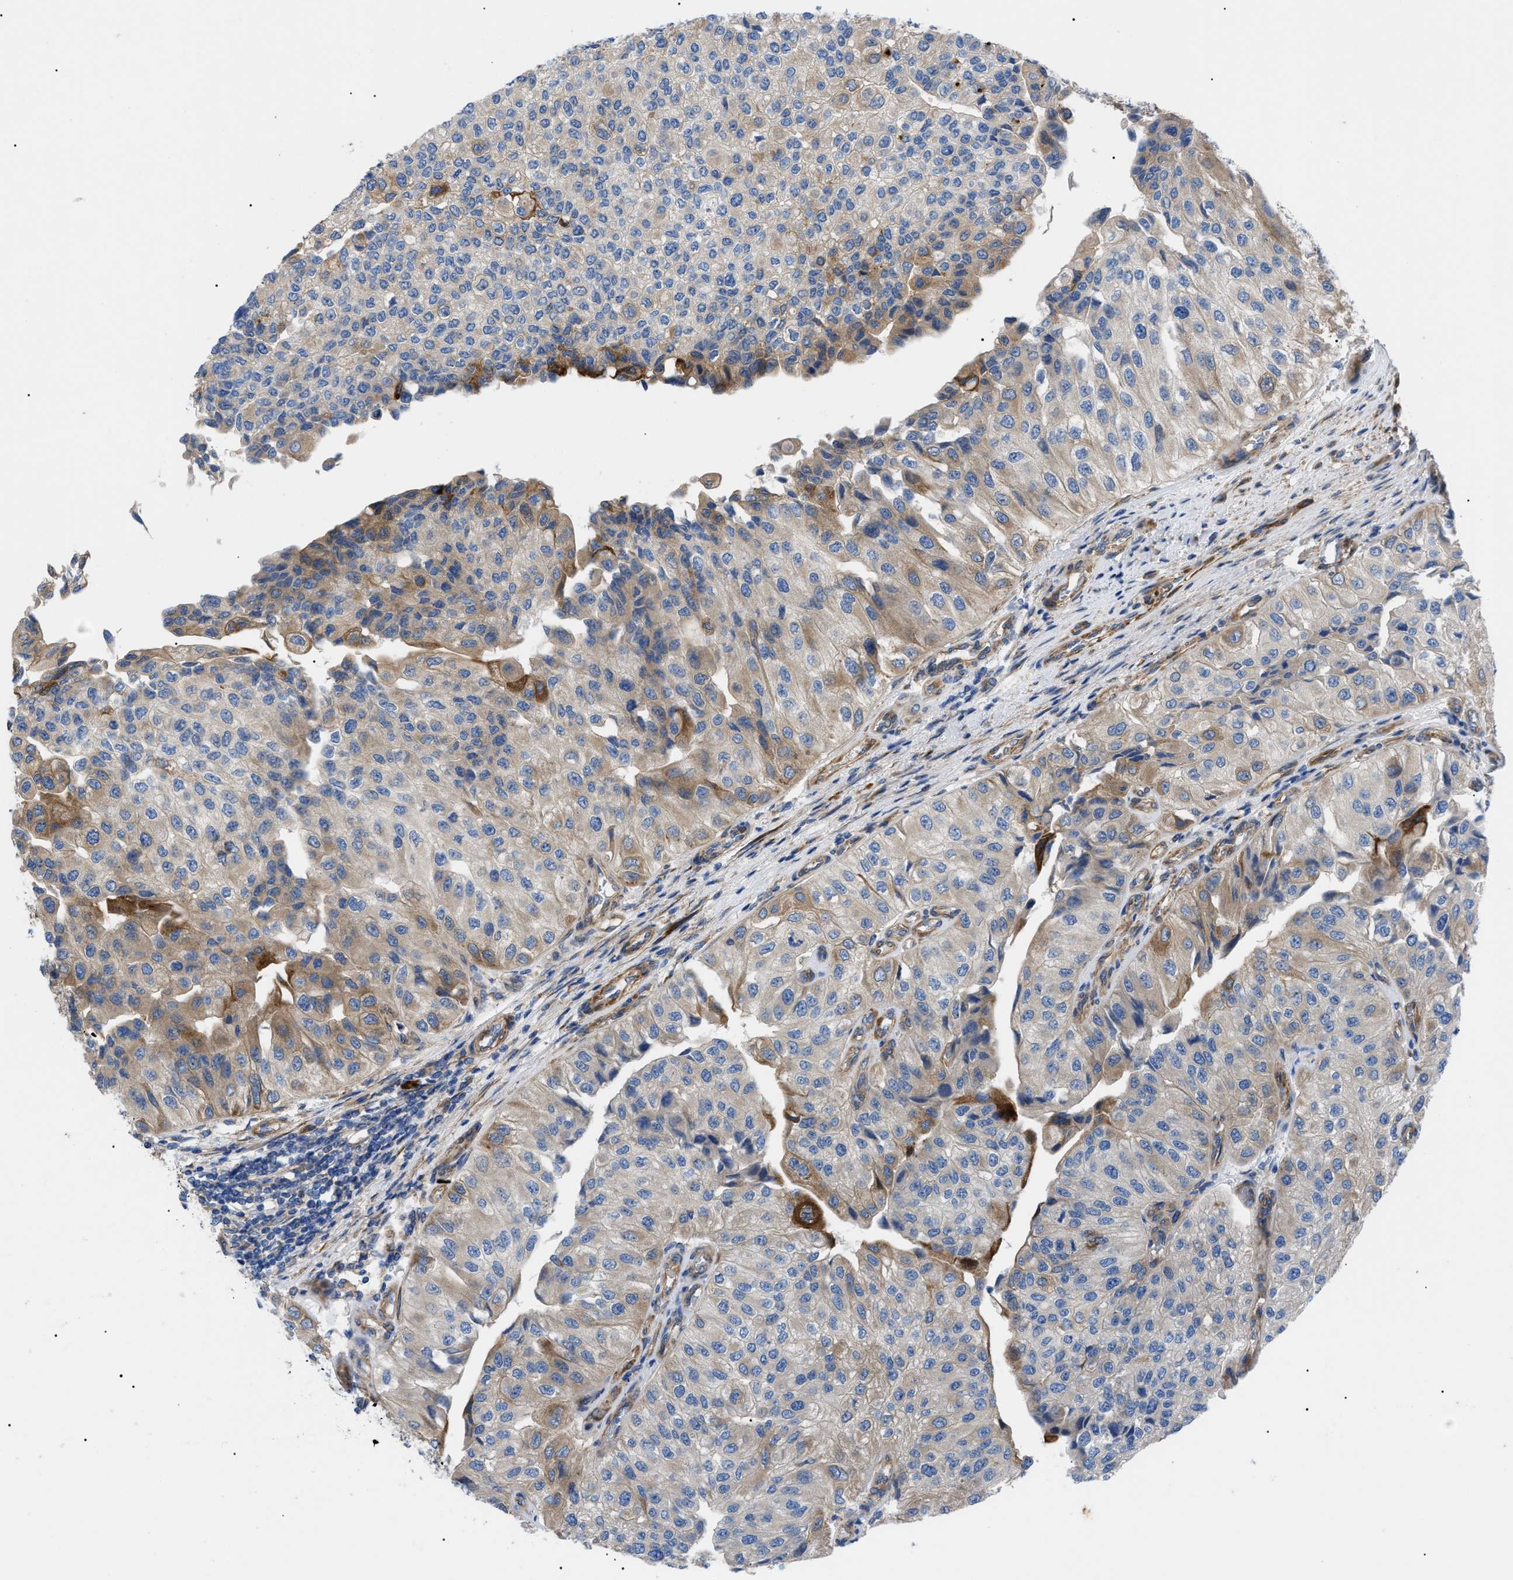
{"staining": {"intensity": "moderate", "quantity": "<25%", "location": "cytoplasmic/membranous"}, "tissue": "urothelial cancer", "cell_type": "Tumor cells", "image_type": "cancer", "snomed": [{"axis": "morphology", "description": "Urothelial carcinoma, High grade"}, {"axis": "topography", "description": "Kidney"}, {"axis": "topography", "description": "Urinary bladder"}], "caption": "A brown stain shows moderate cytoplasmic/membranous expression of a protein in human urothelial cancer tumor cells.", "gene": "HSPB8", "patient": {"sex": "male", "age": 77}}